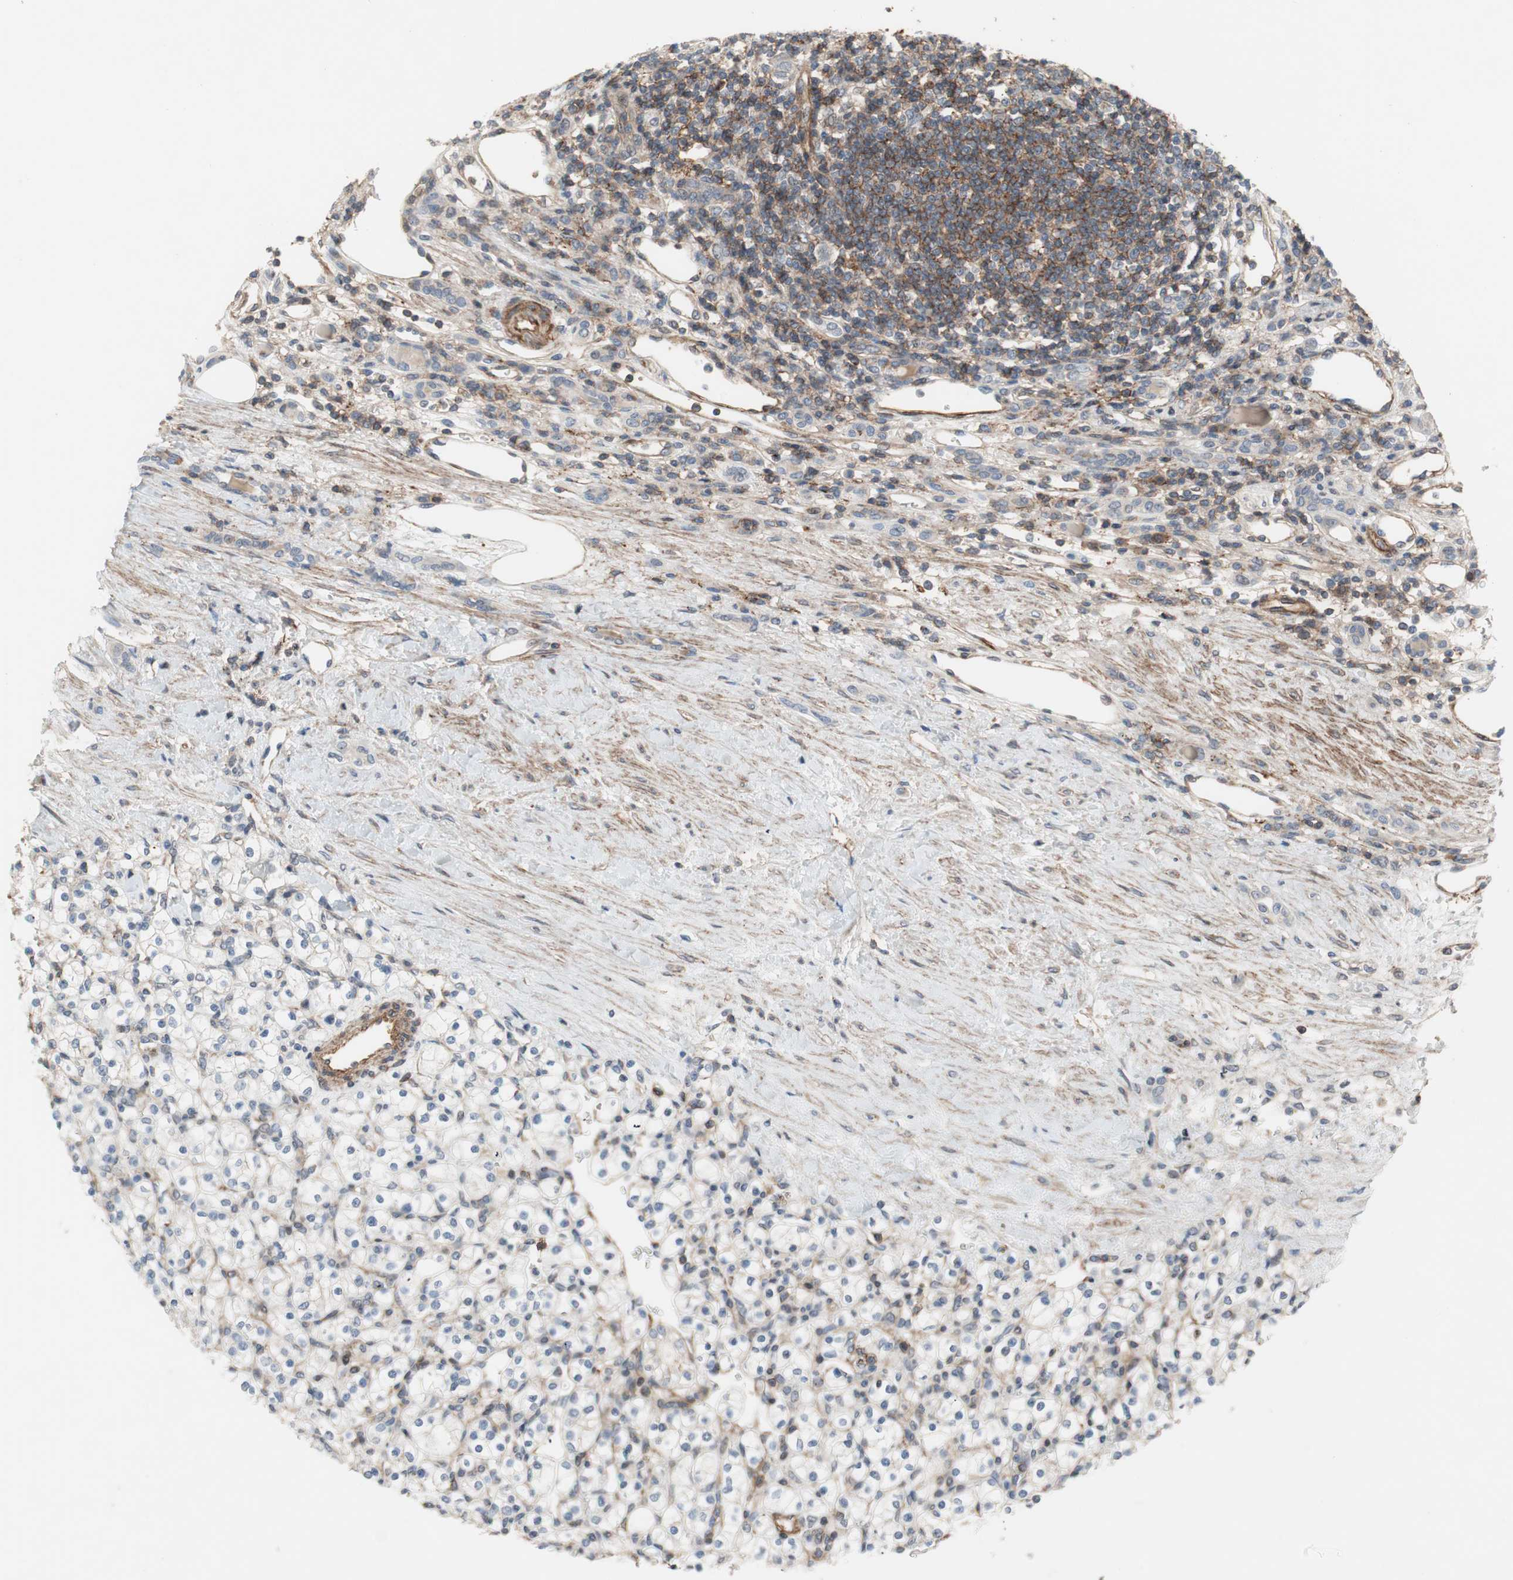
{"staining": {"intensity": "negative", "quantity": "none", "location": "none"}, "tissue": "renal cancer", "cell_type": "Tumor cells", "image_type": "cancer", "snomed": [{"axis": "morphology", "description": "Normal tissue, NOS"}, {"axis": "morphology", "description": "Adenocarcinoma, NOS"}, {"axis": "topography", "description": "Kidney"}], "caption": "Immunohistochemistry photomicrograph of human renal cancer (adenocarcinoma) stained for a protein (brown), which shows no positivity in tumor cells.", "gene": "GRHL1", "patient": {"sex": "female", "age": 55}}